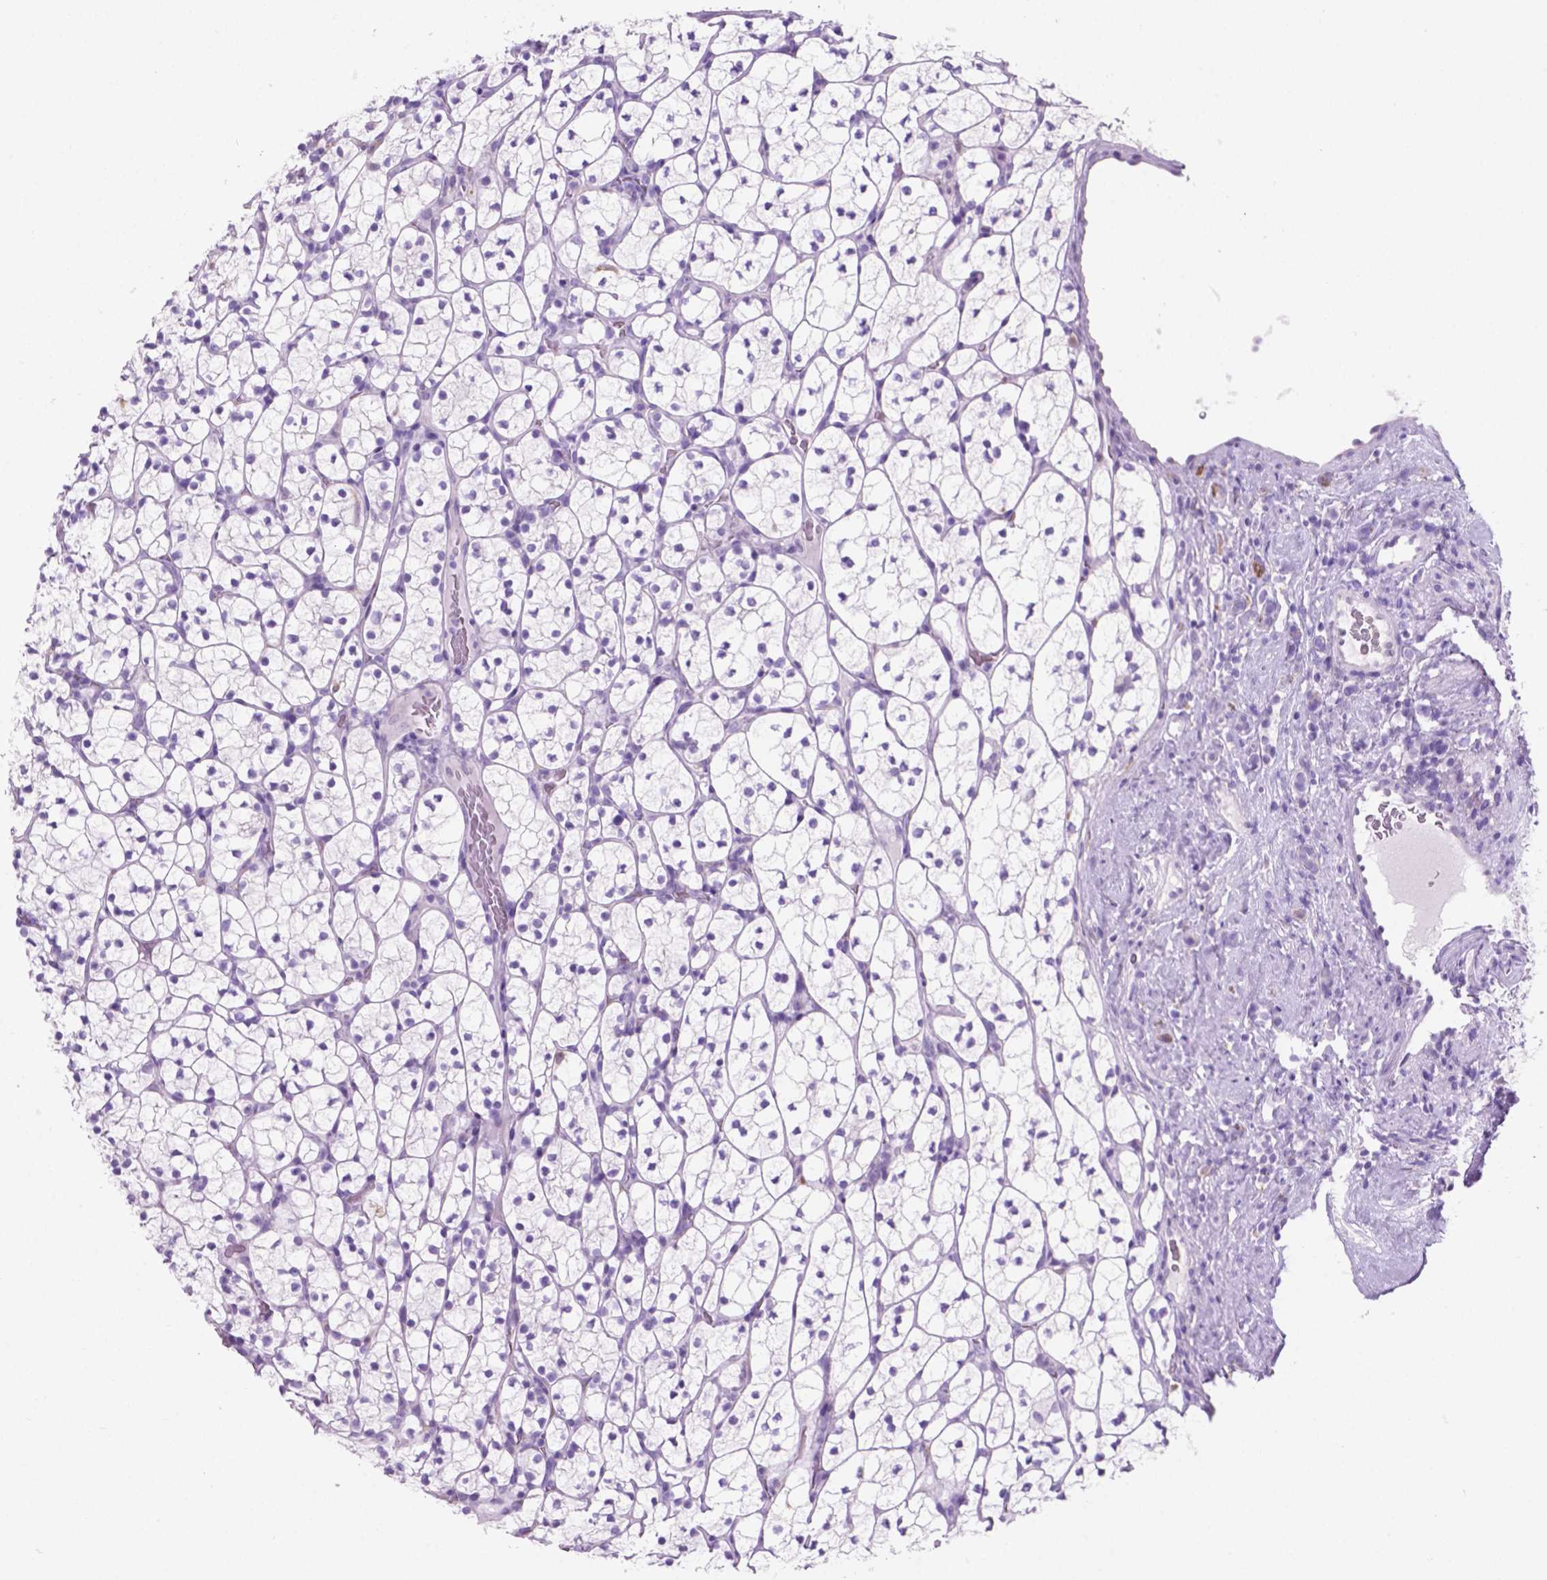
{"staining": {"intensity": "negative", "quantity": "none", "location": "none"}, "tissue": "renal cancer", "cell_type": "Tumor cells", "image_type": "cancer", "snomed": [{"axis": "morphology", "description": "Adenocarcinoma, NOS"}, {"axis": "topography", "description": "Kidney"}], "caption": "Adenocarcinoma (renal) was stained to show a protein in brown. There is no significant expression in tumor cells. (Brightfield microscopy of DAB (3,3'-diaminobenzidine) IHC at high magnification).", "gene": "GRIN2B", "patient": {"sex": "female", "age": 89}}